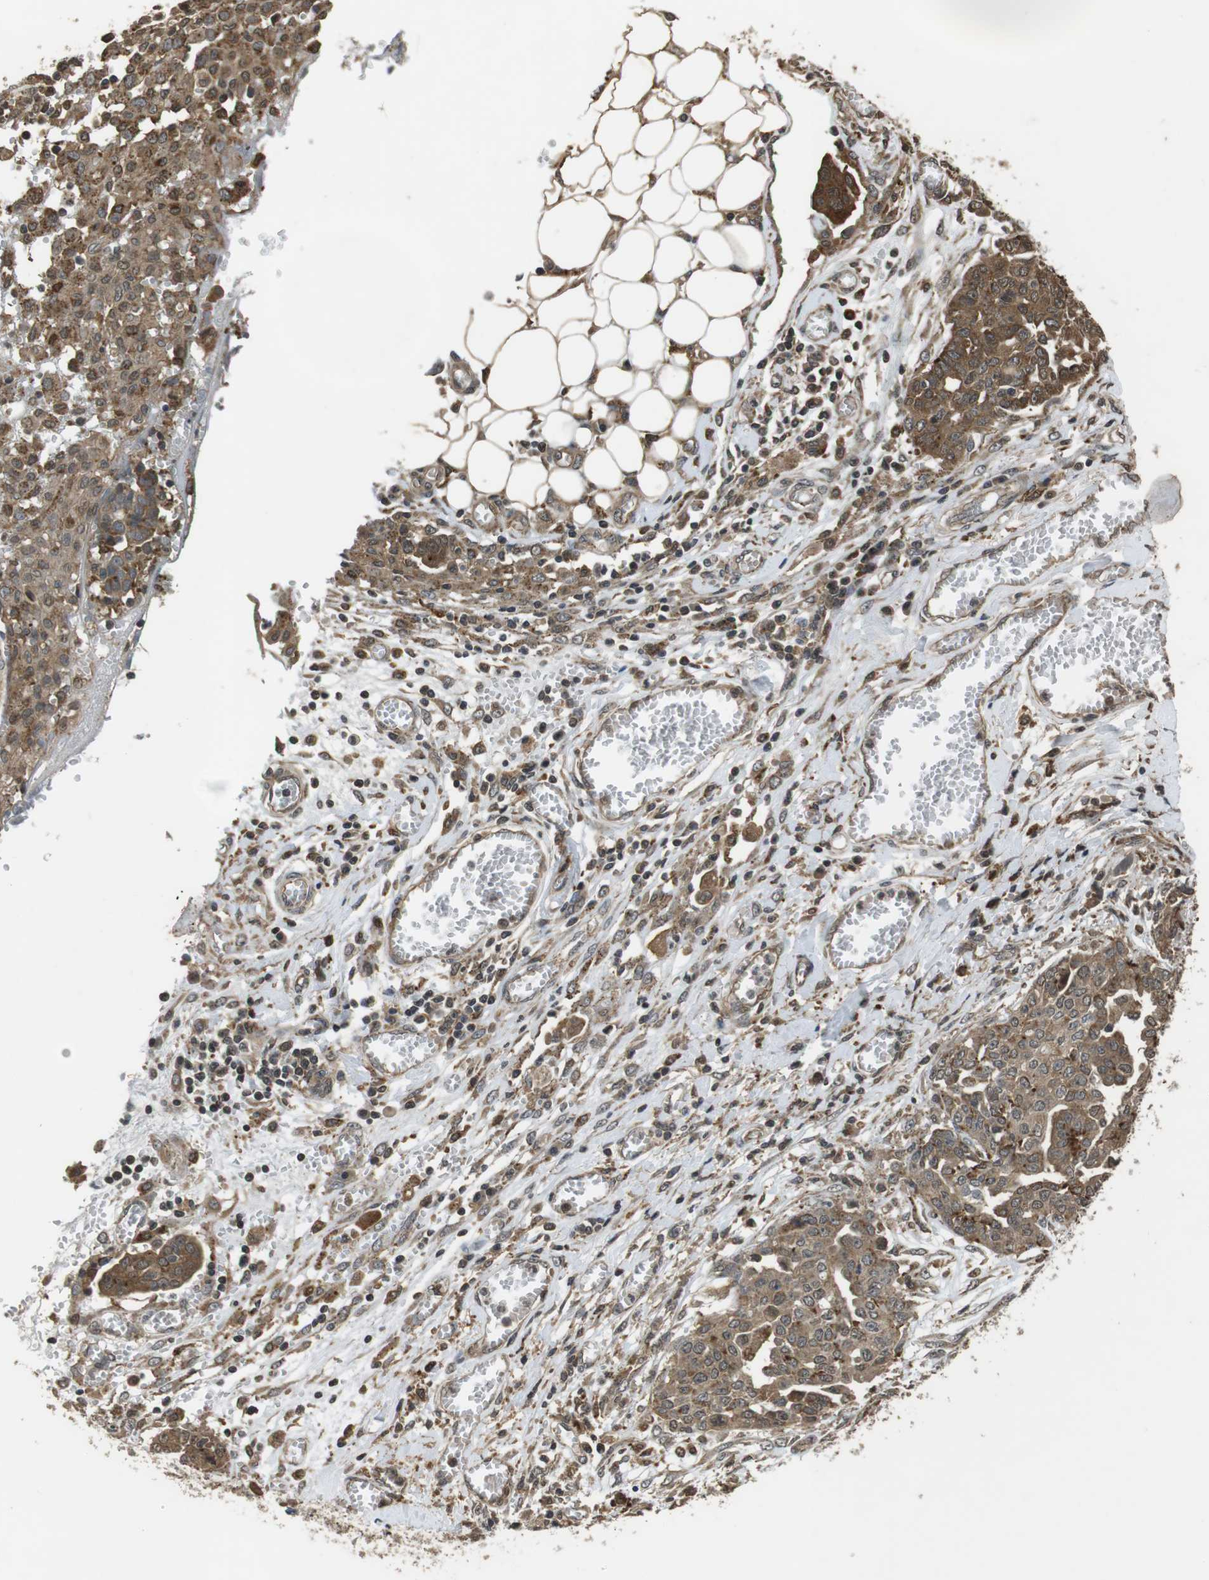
{"staining": {"intensity": "moderate", "quantity": ">75%", "location": "cytoplasmic/membranous,nuclear"}, "tissue": "ovarian cancer", "cell_type": "Tumor cells", "image_type": "cancer", "snomed": [{"axis": "morphology", "description": "Cystadenocarcinoma, serous, NOS"}, {"axis": "topography", "description": "Soft tissue"}, {"axis": "topography", "description": "Ovary"}], "caption": "This histopathology image exhibits immunohistochemistry staining of human ovarian cancer (serous cystadenocarcinoma), with medium moderate cytoplasmic/membranous and nuclear positivity in approximately >75% of tumor cells.", "gene": "FZD10", "patient": {"sex": "female", "age": 57}}